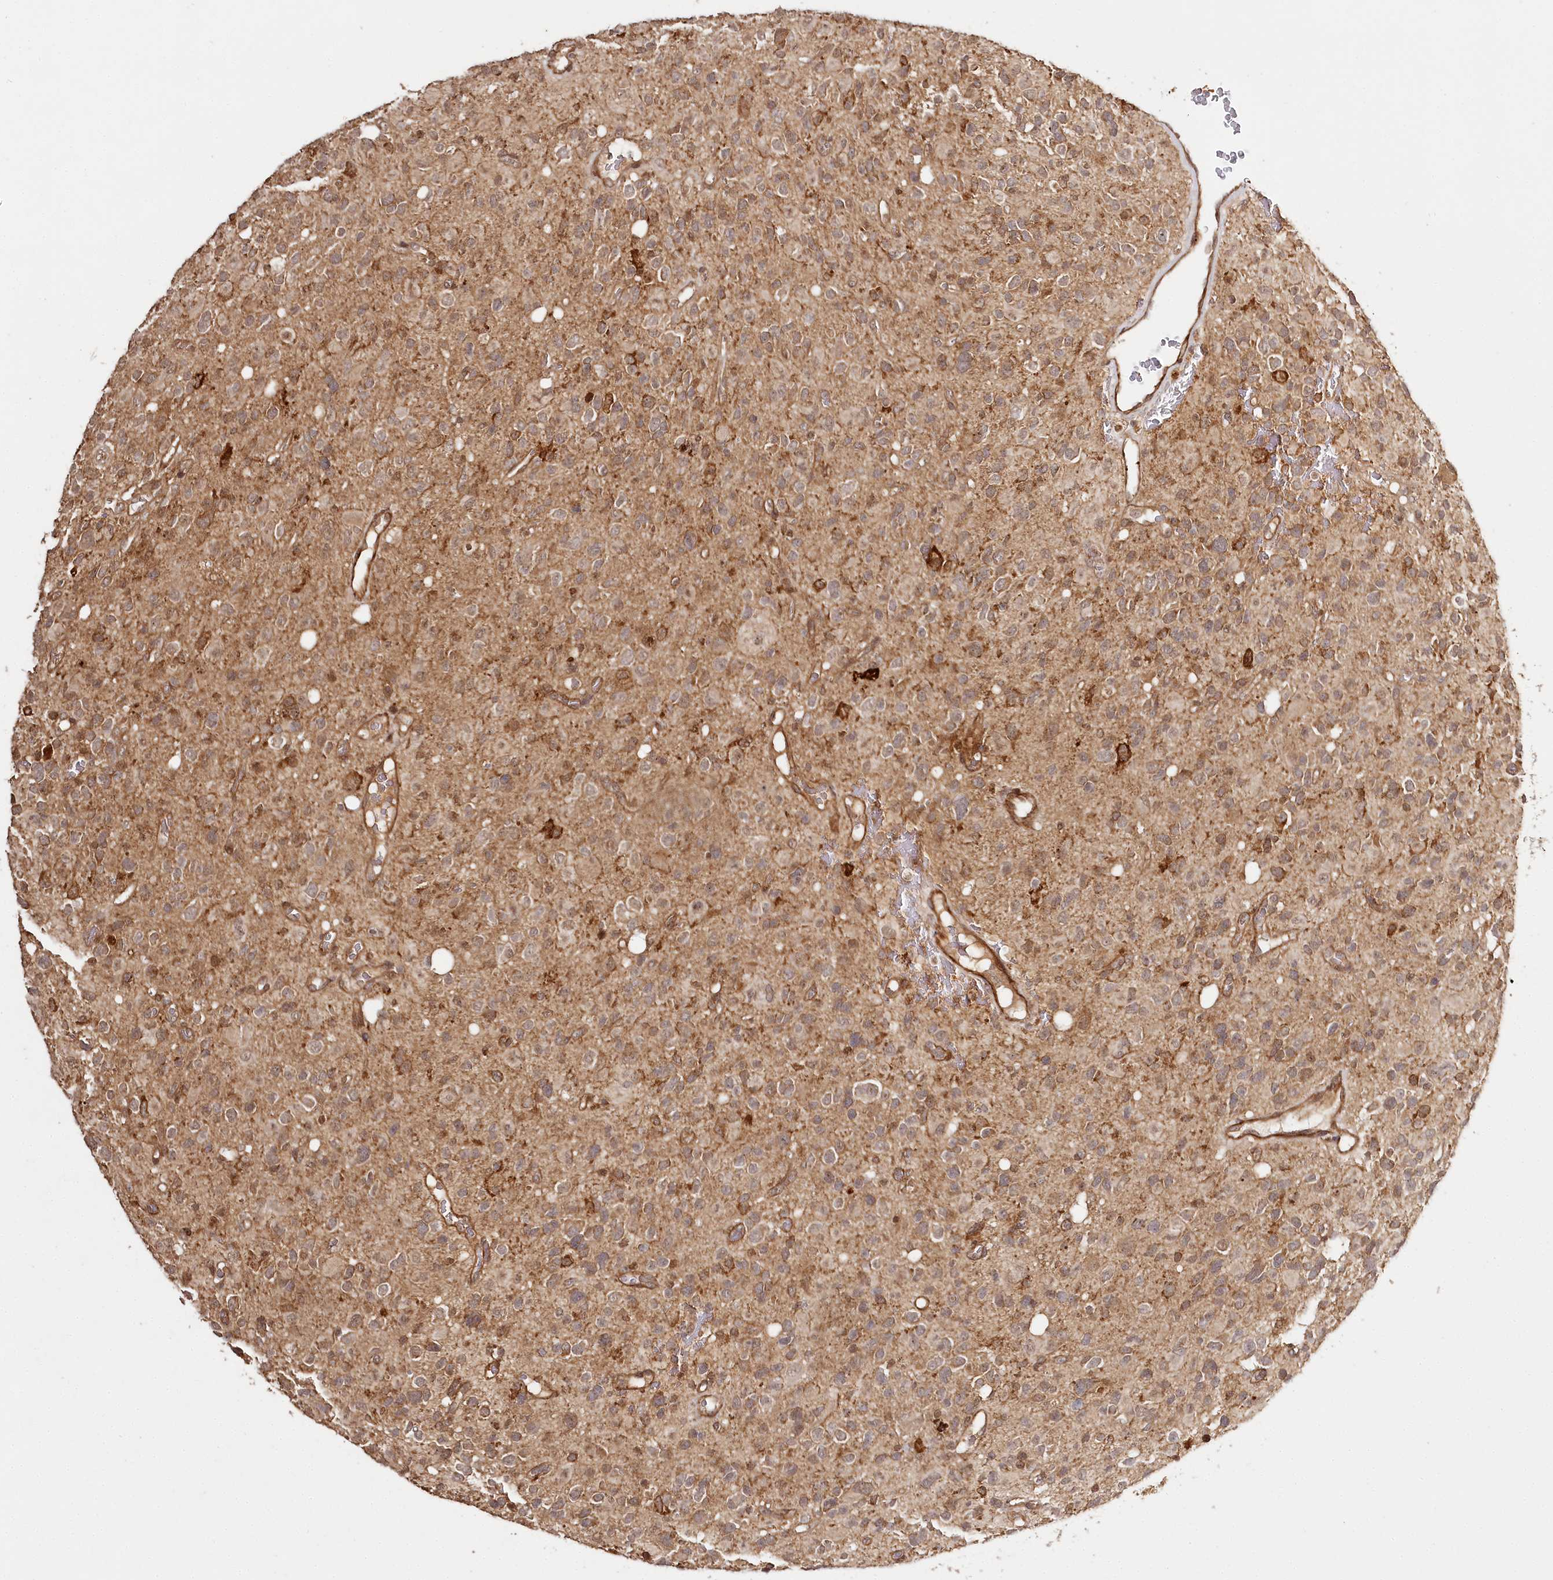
{"staining": {"intensity": "weak", "quantity": "25%-75%", "location": "cytoplasmic/membranous"}, "tissue": "glioma", "cell_type": "Tumor cells", "image_type": "cancer", "snomed": [{"axis": "morphology", "description": "Glioma, malignant, High grade"}, {"axis": "topography", "description": "Brain"}], "caption": "A high-resolution image shows IHC staining of malignant glioma (high-grade), which shows weak cytoplasmic/membranous positivity in about 25%-75% of tumor cells.", "gene": "ULK2", "patient": {"sex": "male", "age": 48}}